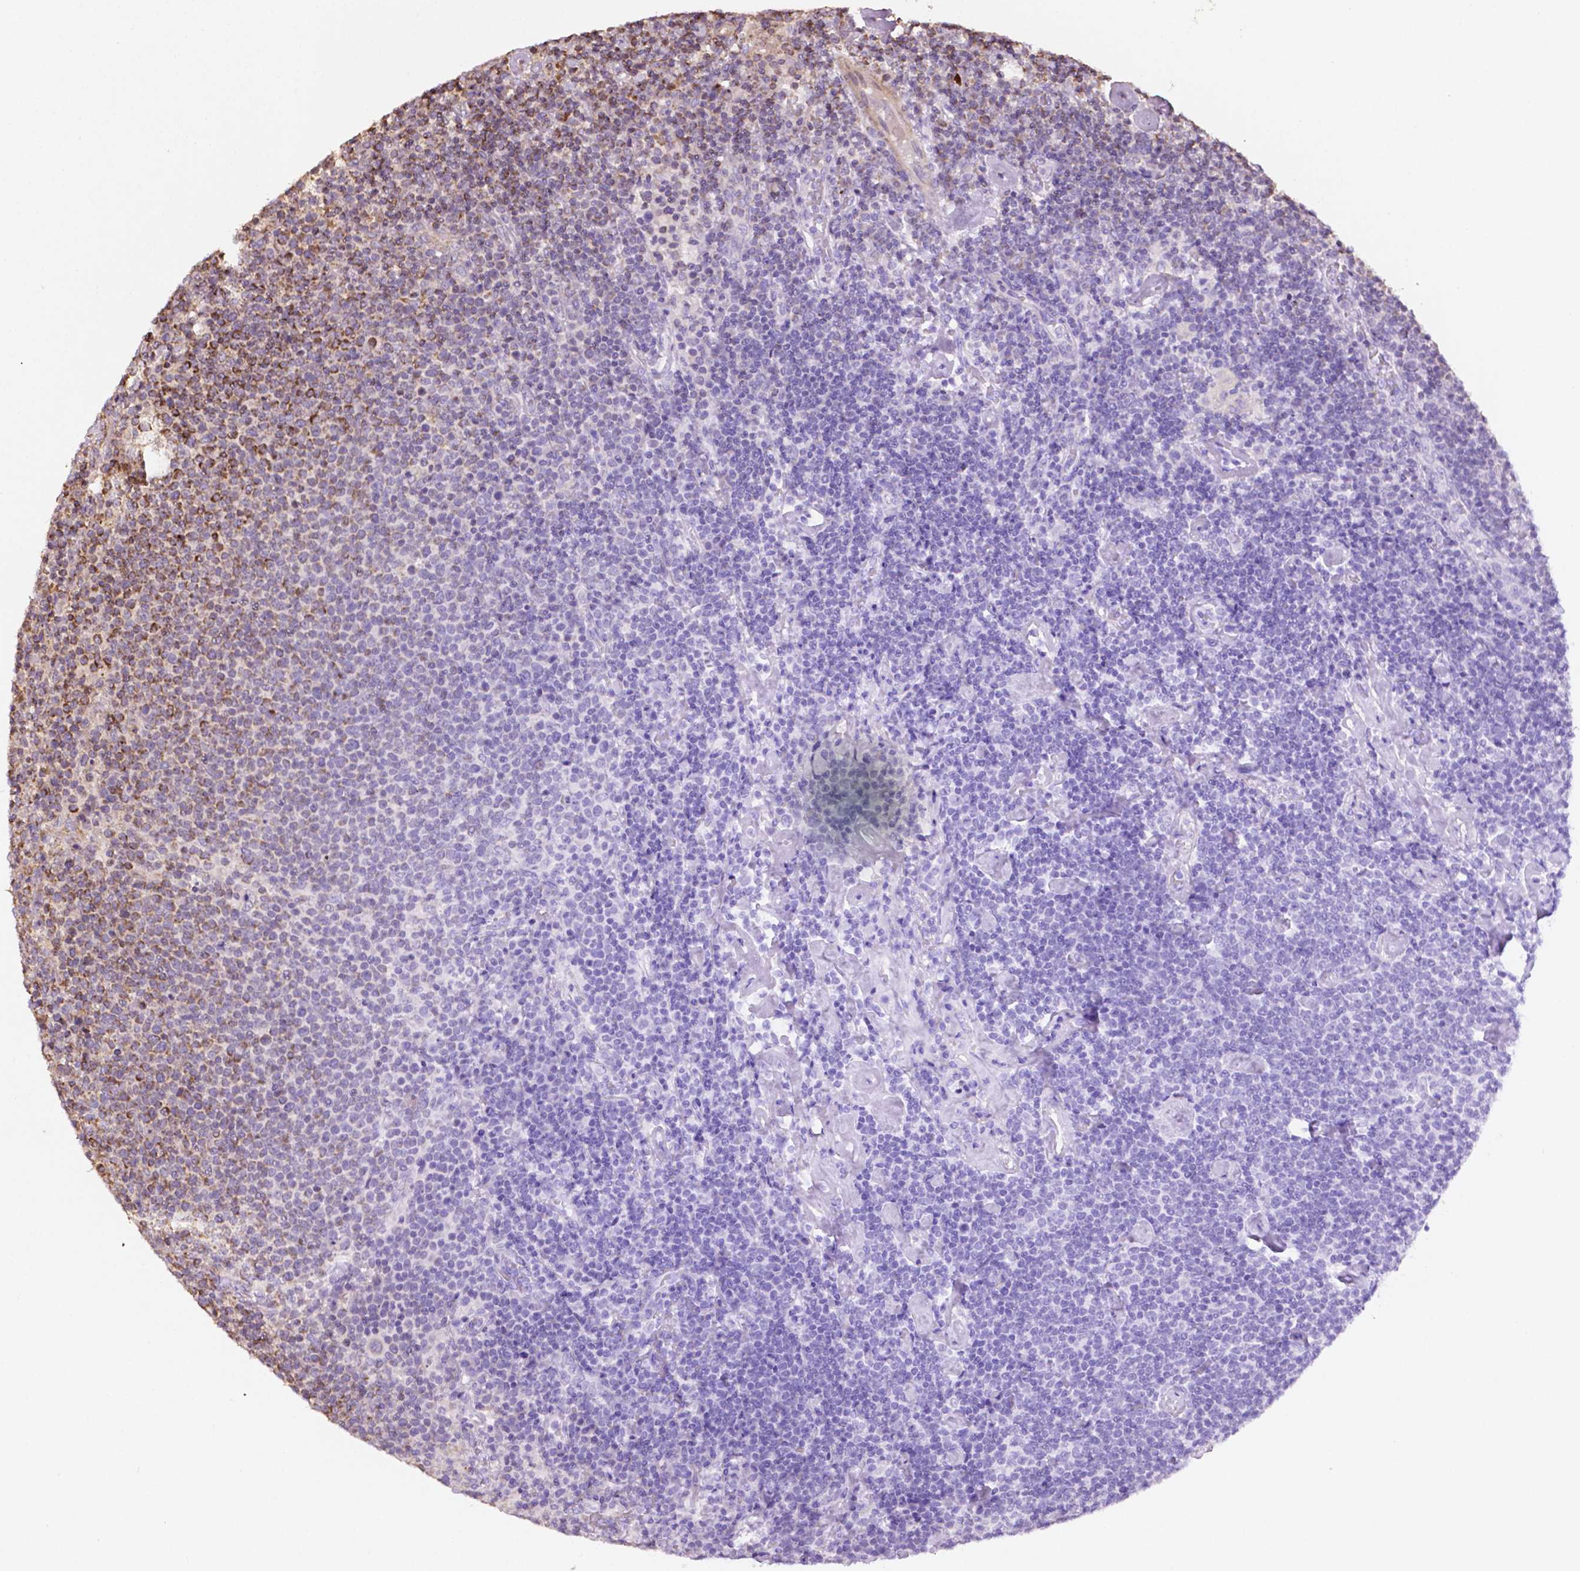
{"staining": {"intensity": "moderate", "quantity": "<25%", "location": "cytoplasmic/membranous"}, "tissue": "lymphoma", "cell_type": "Tumor cells", "image_type": "cancer", "snomed": [{"axis": "morphology", "description": "Malignant lymphoma, non-Hodgkin's type, High grade"}, {"axis": "topography", "description": "Lymph node"}], "caption": "Protein expression analysis of human malignant lymphoma, non-Hodgkin's type (high-grade) reveals moderate cytoplasmic/membranous positivity in approximately <25% of tumor cells. The protein is stained brown, and the nuclei are stained in blue (DAB IHC with brightfield microscopy, high magnification).", "gene": "LRR1", "patient": {"sex": "male", "age": 61}}